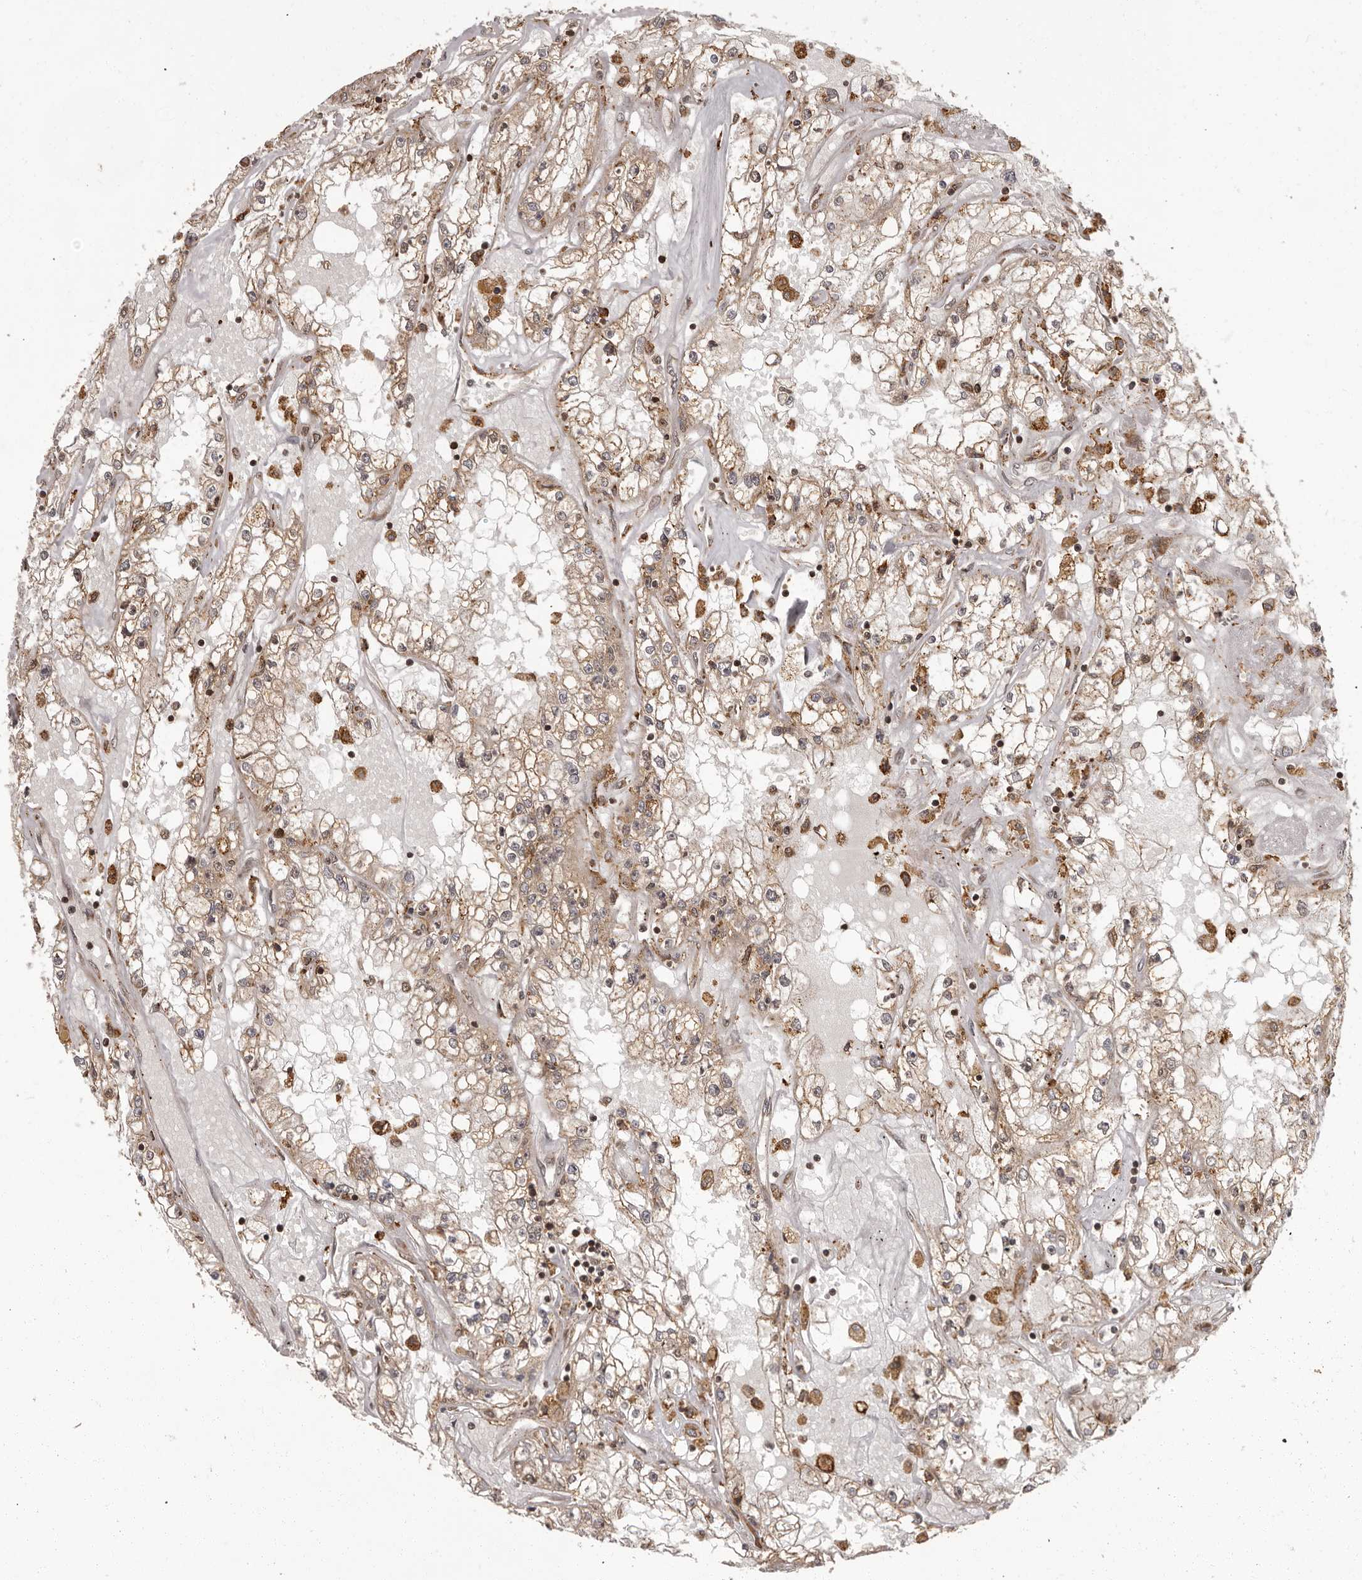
{"staining": {"intensity": "weak", "quantity": ">75%", "location": "cytoplasmic/membranous"}, "tissue": "renal cancer", "cell_type": "Tumor cells", "image_type": "cancer", "snomed": [{"axis": "morphology", "description": "Adenocarcinoma, NOS"}, {"axis": "topography", "description": "Kidney"}], "caption": "Renal cancer (adenocarcinoma) tissue reveals weak cytoplasmic/membranous staining in about >75% of tumor cells, visualized by immunohistochemistry. (Brightfield microscopy of DAB IHC at high magnification).", "gene": "IL32", "patient": {"sex": "male", "age": 56}}